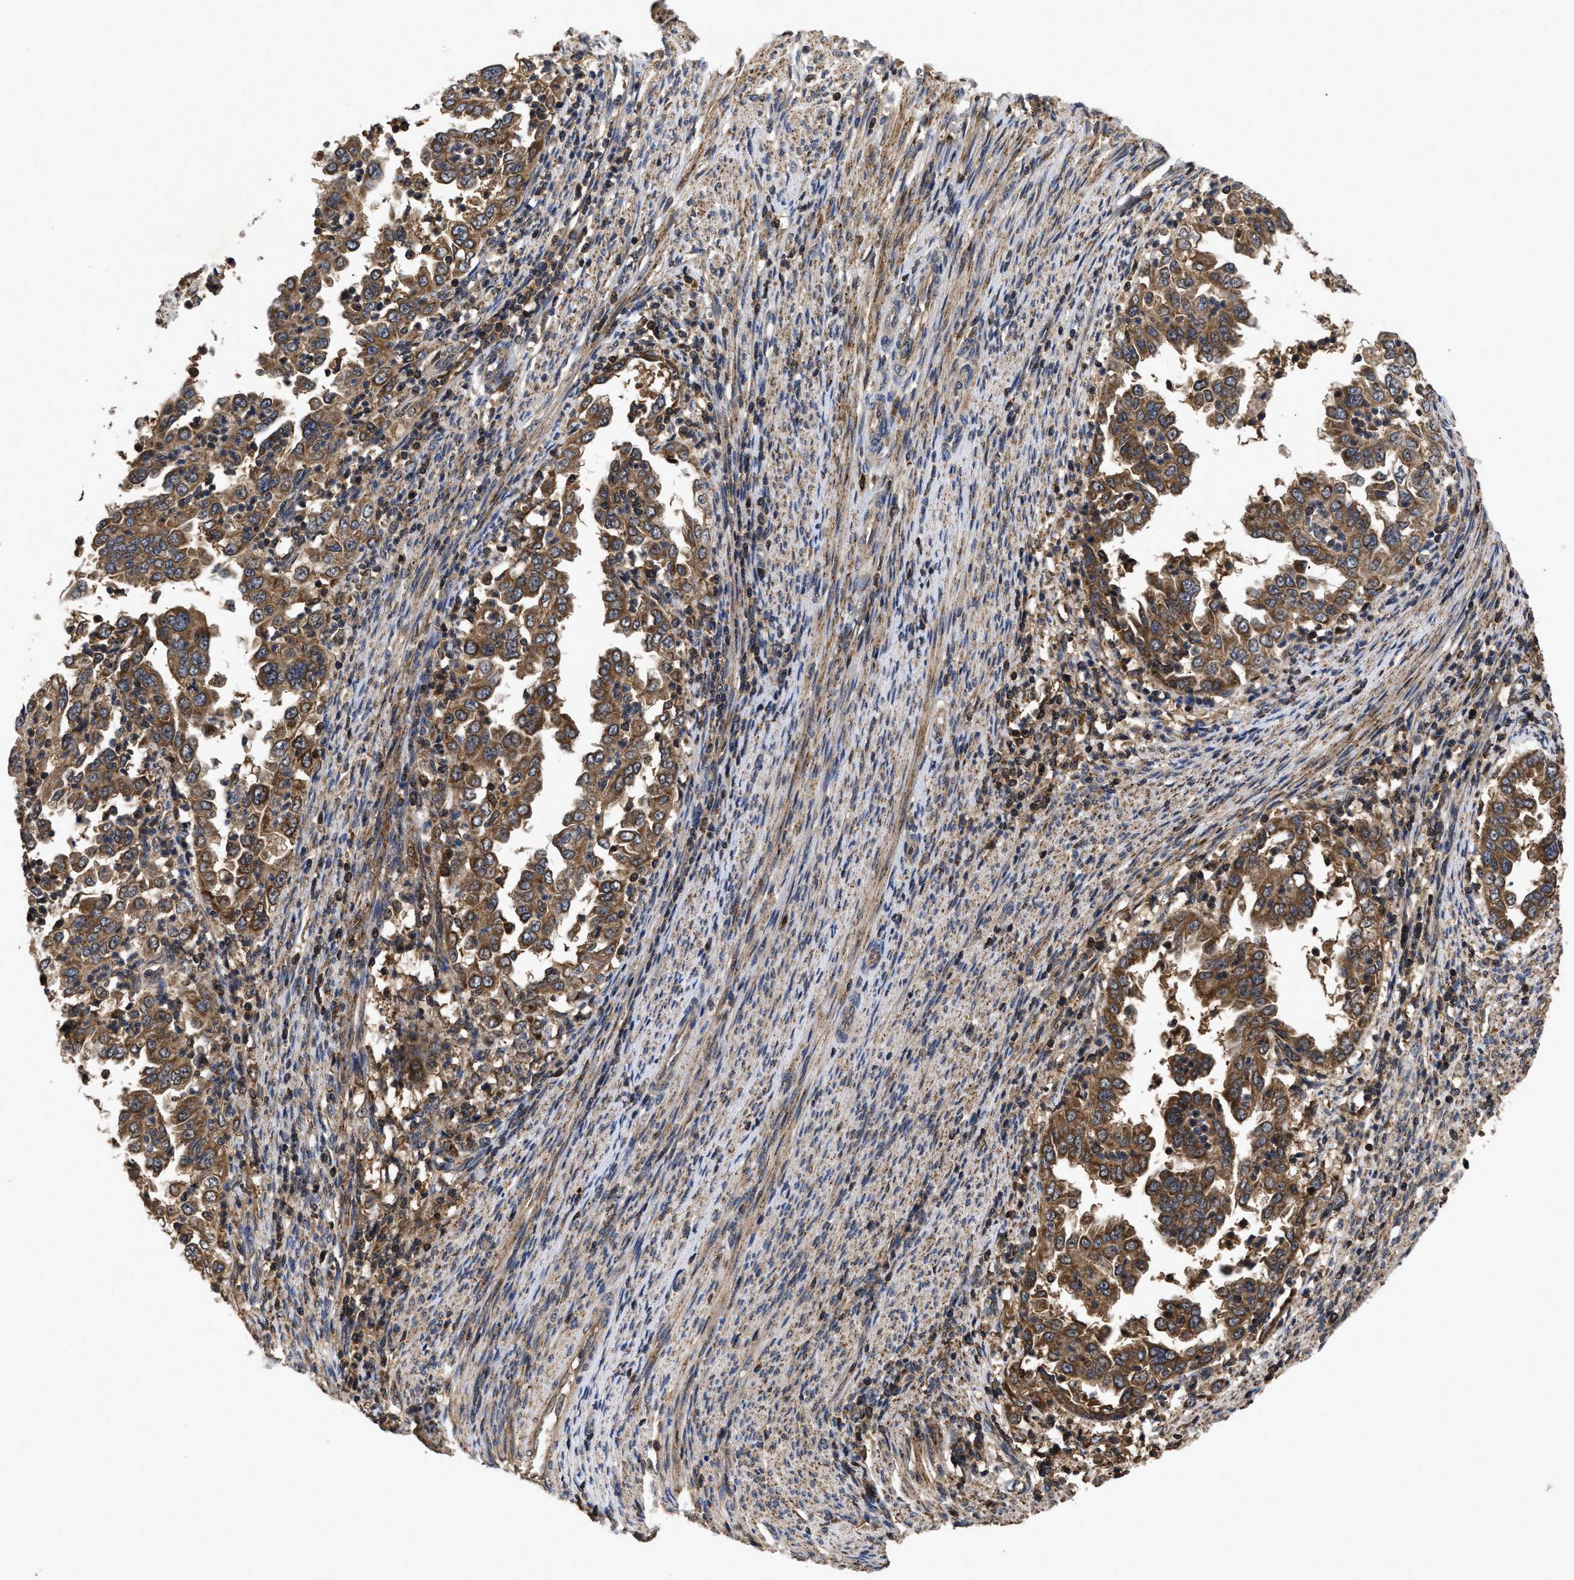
{"staining": {"intensity": "moderate", "quantity": ">75%", "location": "cytoplasmic/membranous"}, "tissue": "endometrial cancer", "cell_type": "Tumor cells", "image_type": "cancer", "snomed": [{"axis": "morphology", "description": "Adenocarcinoma, NOS"}, {"axis": "topography", "description": "Endometrium"}], "caption": "DAB immunohistochemical staining of human endometrial cancer (adenocarcinoma) demonstrates moderate cytoplasmic/membranous protein expression in approximately >75% of tumor cells.", "gene": "LRRC3", "patient": {"sex": "female", "age": 85}}